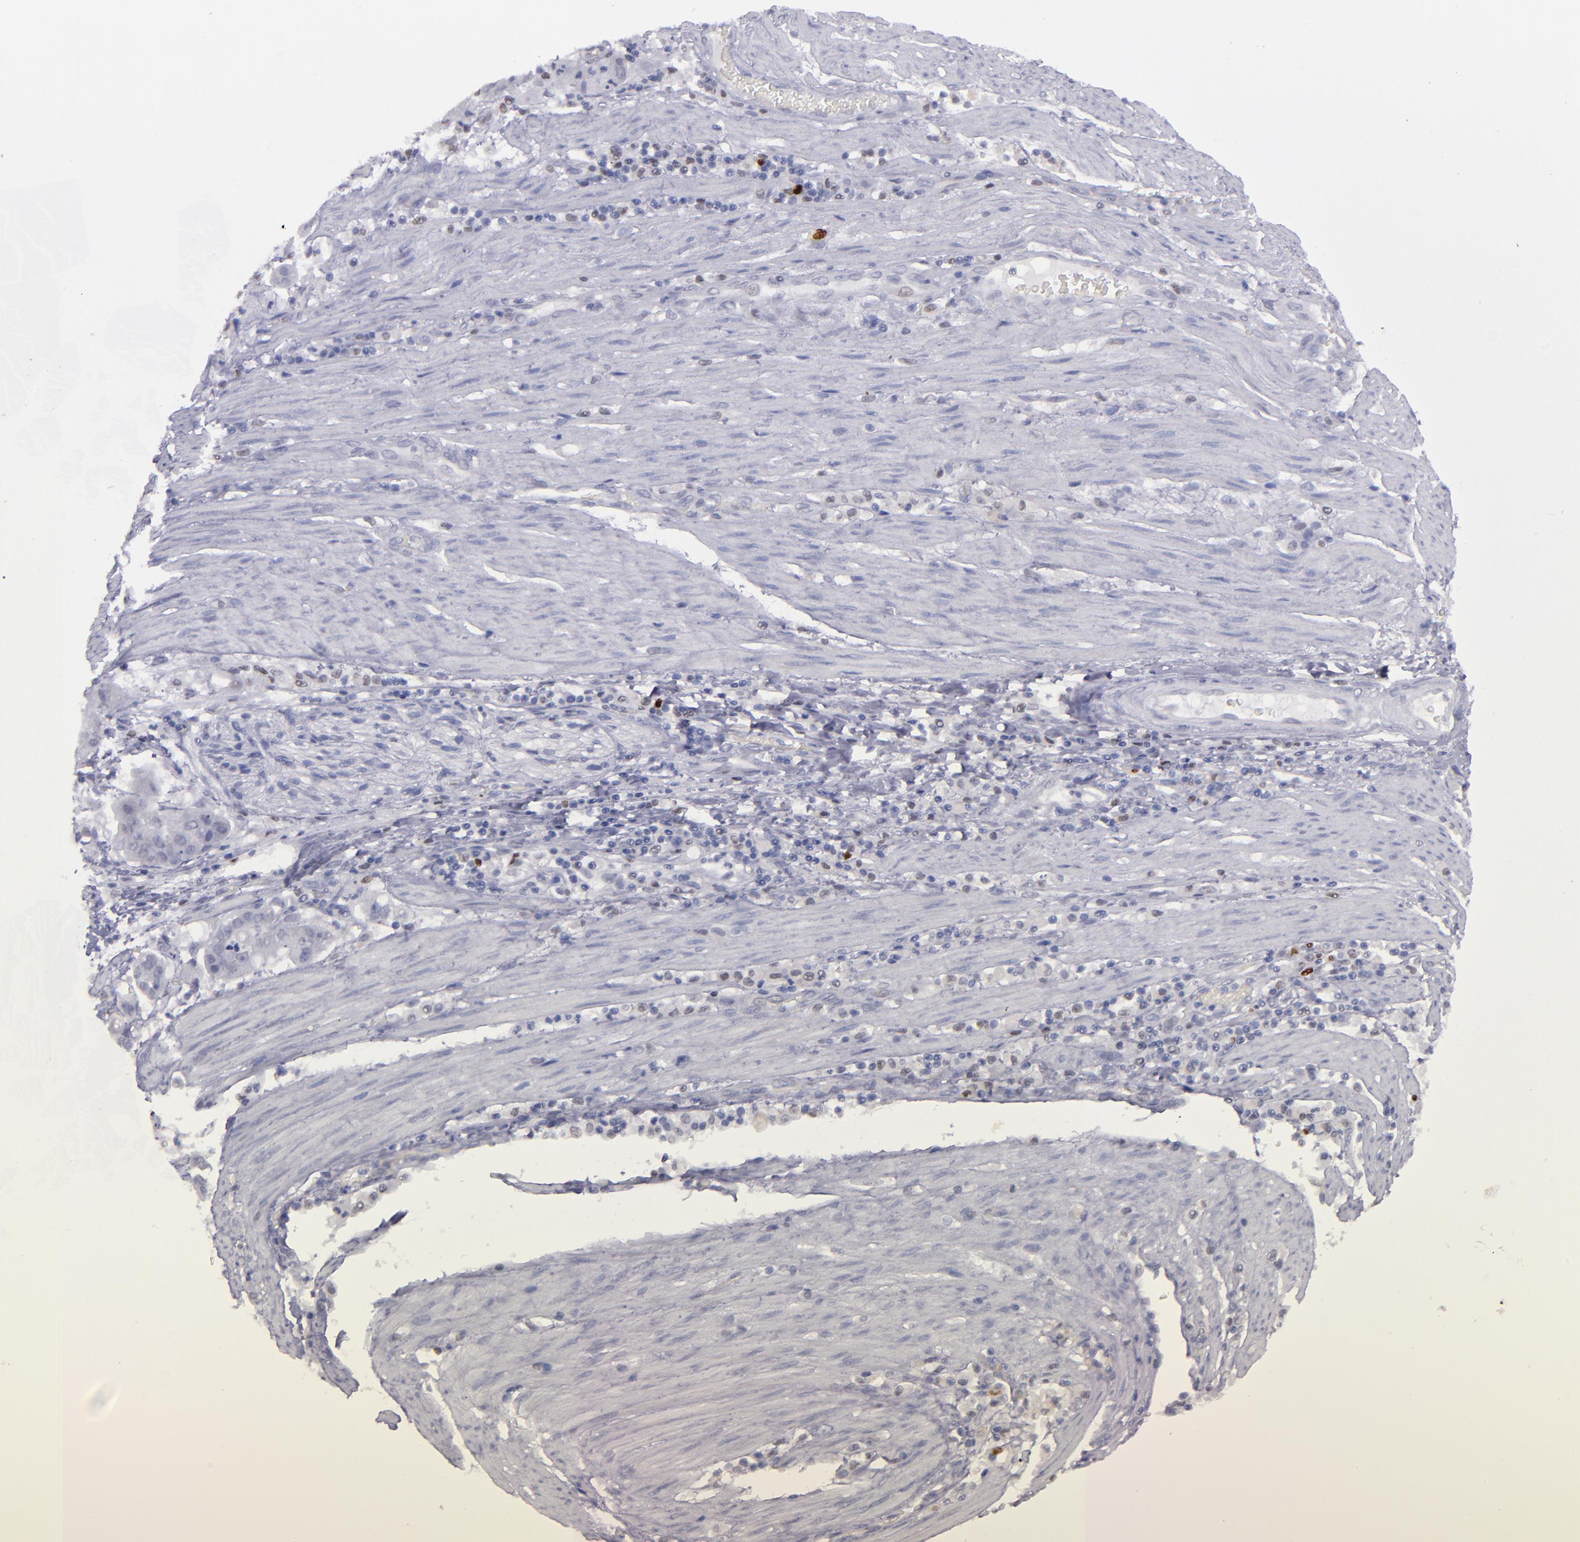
{"staining": {"intensity": "negative", "quantity": "none", "location": "none"}, "tissue": "stomach cancer", "cell_type": "Tumor cells", "image_type": "cancer", "snomed": [{"axis": "morphology", "description": "Adenocarcinoma, NOS"}, {"axis": "topography", "description": "Stomach"}], "caption": "High magnification brightfield microscopy of stomach cancer (adenocarcinoma) stained with DAB (3,3'-diaminobenzidine) (brown) and counterstained with hematoxylin (blue): tumor cells show no significant positivity.", "gene": "IRF8", "patient": {"sex": "male", "age": 62}}